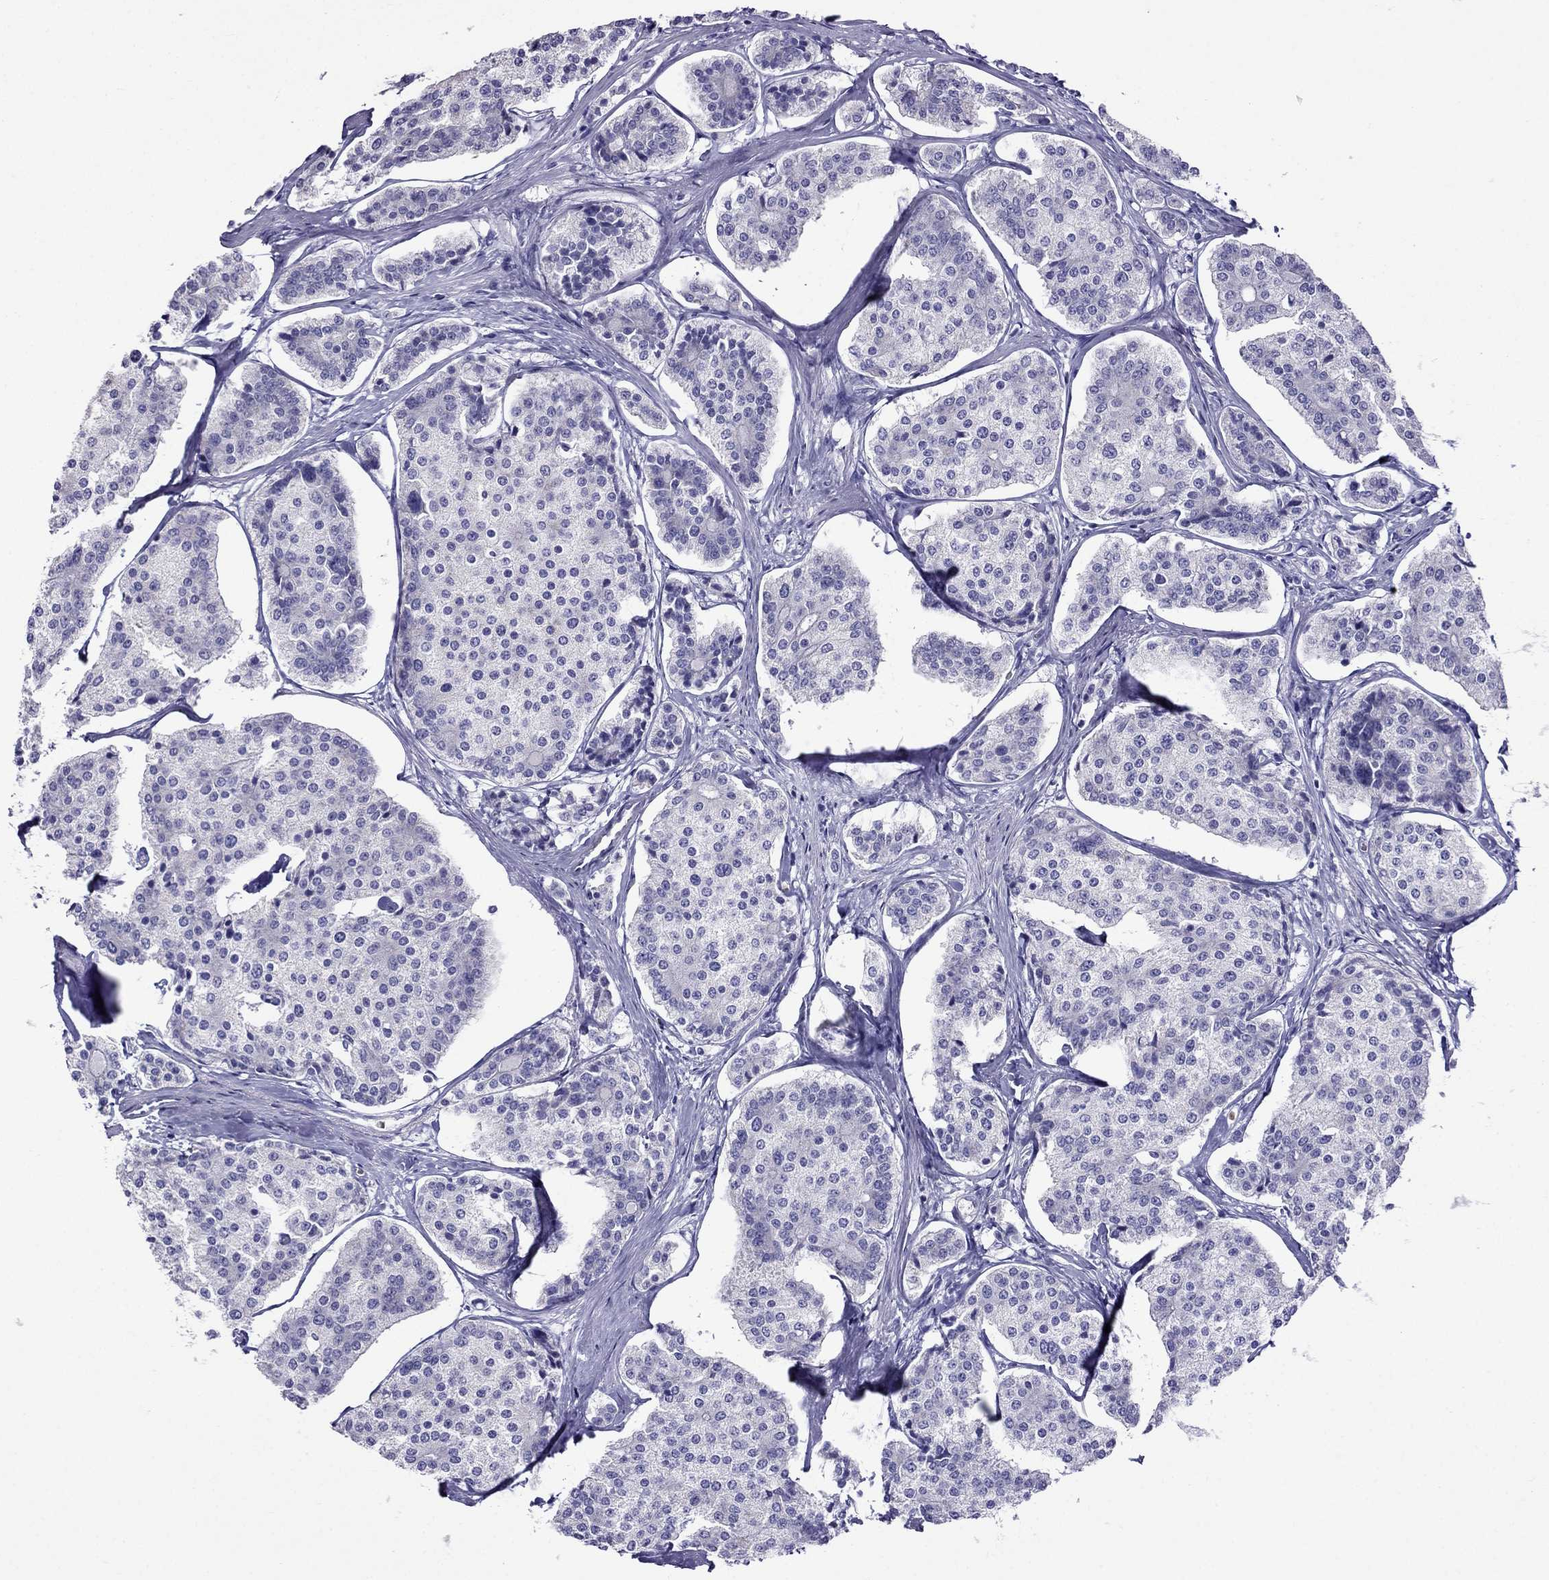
{"staining": {"intensity": "negative", "quantity": "none", "location": "none"}, "tissue": "carcinoid", "cell_type": "Tumor cells", "image_type": "cancer", "snomed": [{"axis": "morphology", "description": "Carcinoid, malignant, NOS"}, {"axis": "topography", "description": "Small intestine"}], "caption": "This is an immunohistochemistry (IHC) histopathology image of human malignant carcinoid. There is no expression in tumor cells.", "gene": "TDRD1", "patient": {"sex": "female", "age": 65}}